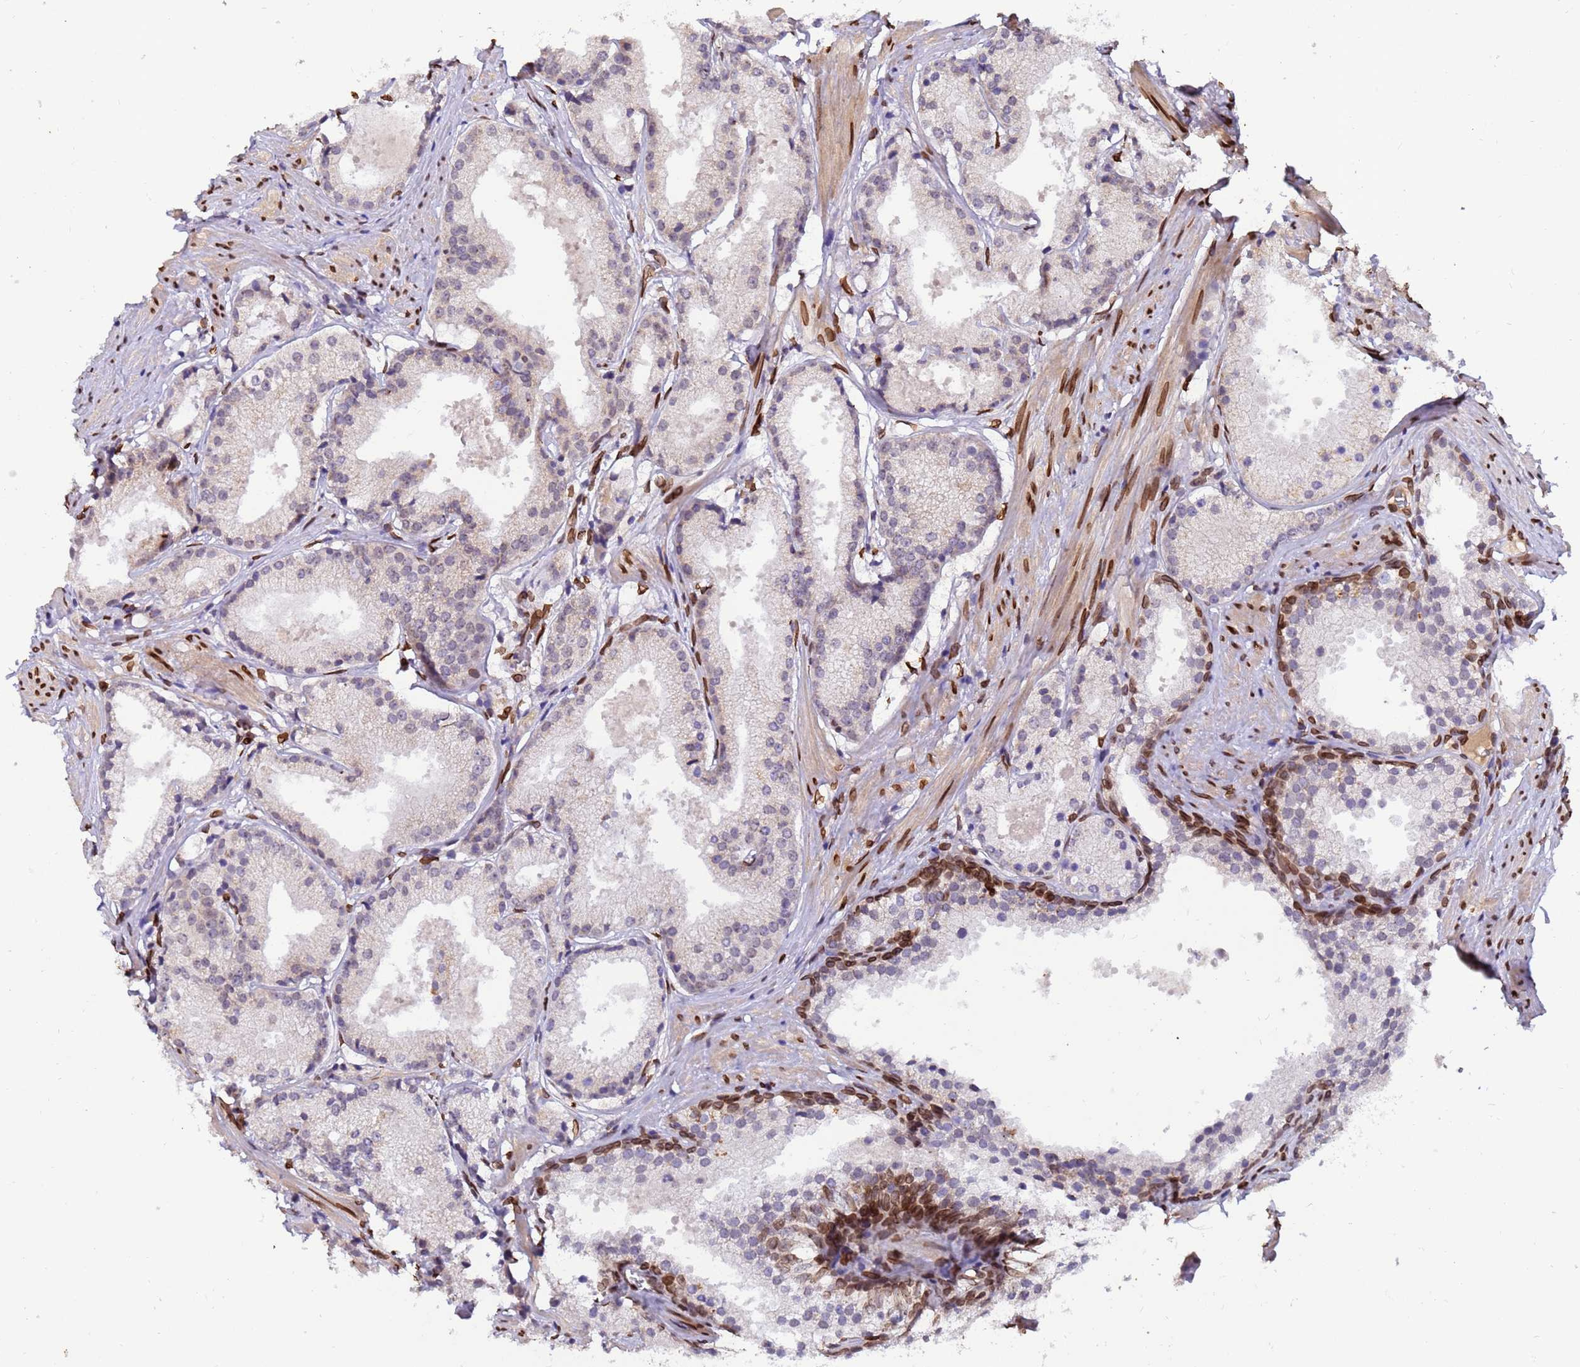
{"staining": {"intensity": "negative", "quantity": "none", "location": "none"}, "tissue": "prostate cancer", "cell_type": "Tumor cells", "image_type": "cancer", "snomed": [{"axis": "morphology", "description": "Adenocarcinoma, Low grade"}, {"axis": "topography", "description": "Prostate"}], "caption": "DAB immunohistochemical staining of human prostate cancer displays no significant positivity in tumor cells.", "gene": "GPR135", "patient": {"sex": "male", "age": 57}}